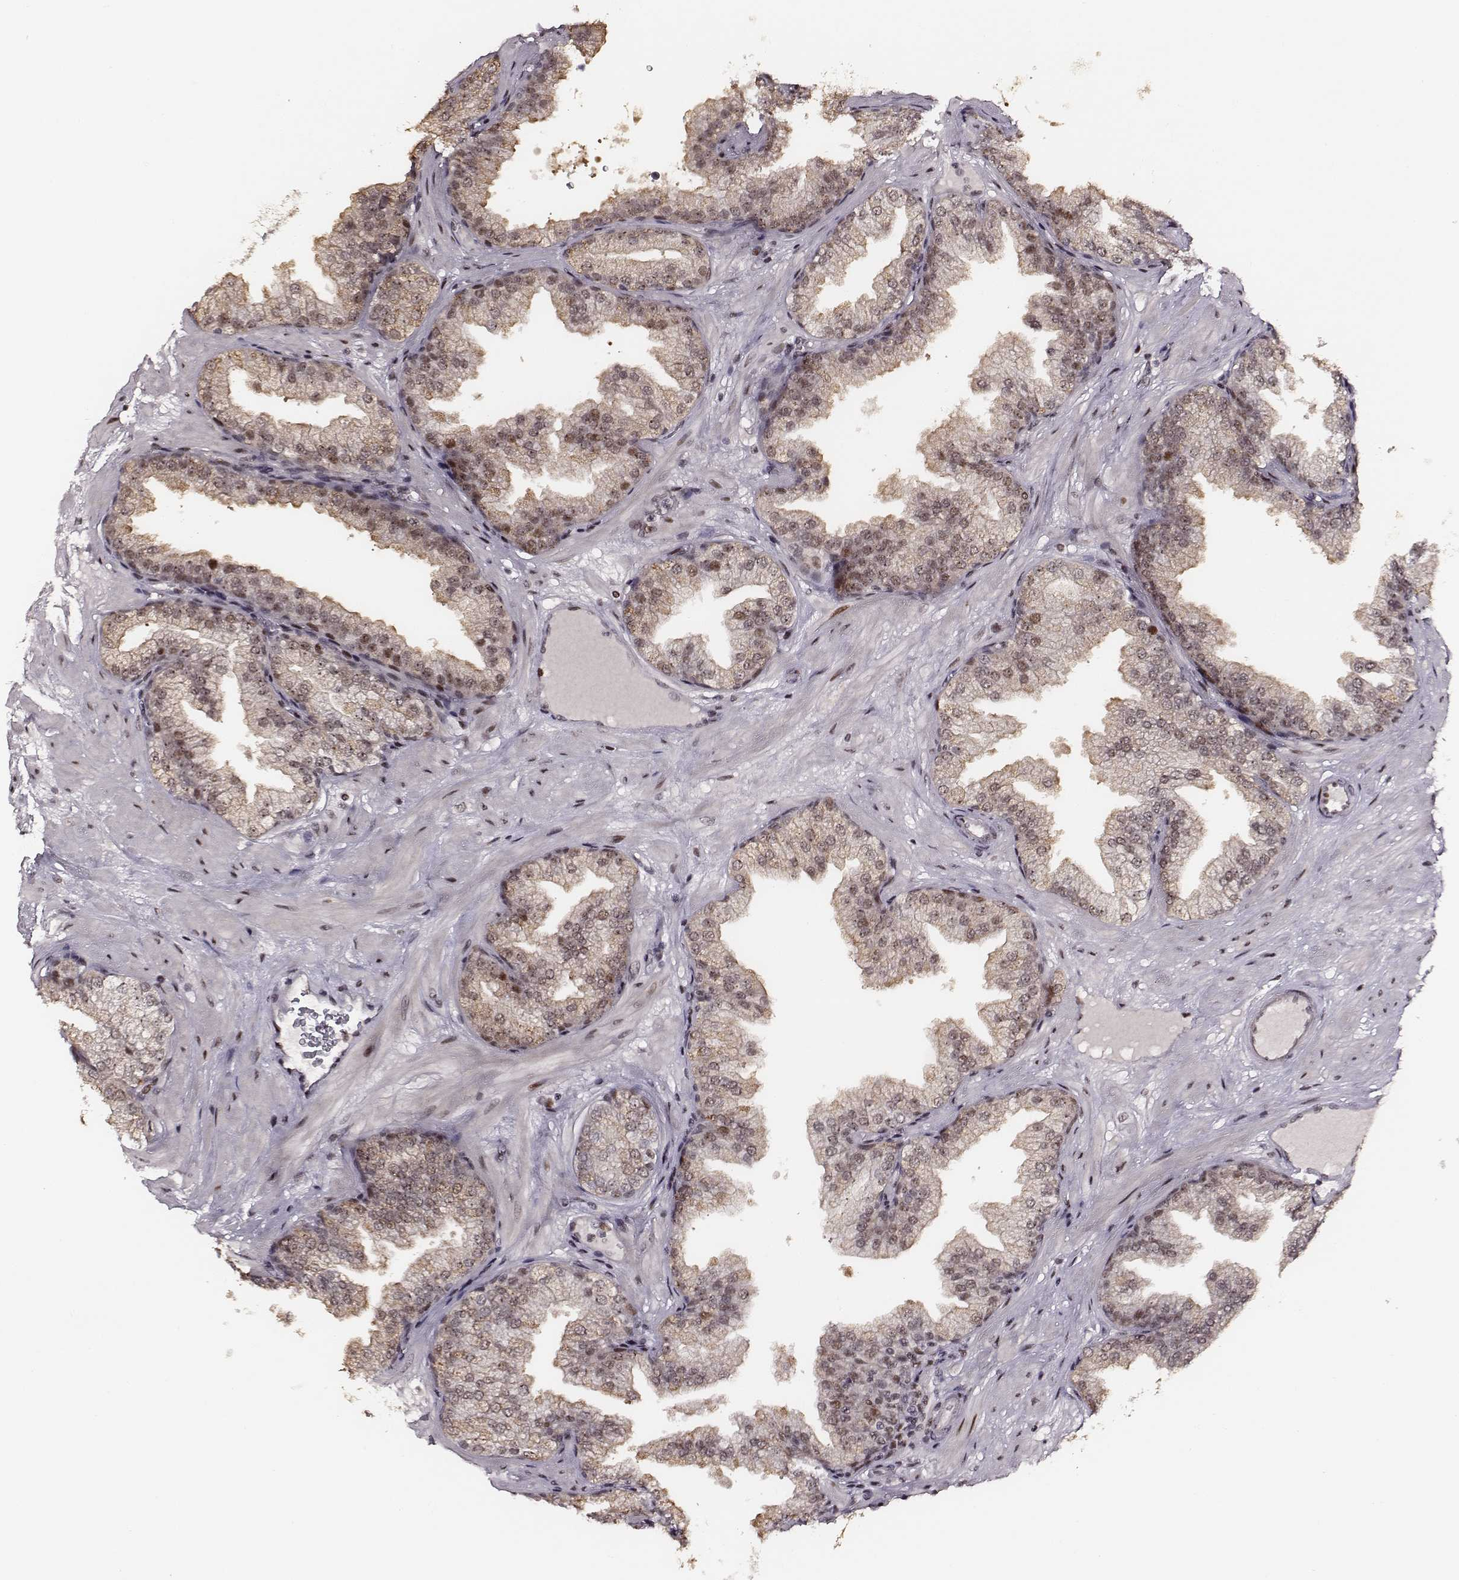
{"staining": {"intensity": "moderate", "quantity": ">75%", "location": "nuclear"}, "tissue": "prostate", "cell_type": "Glandular cells", "image_type": "normal", "snomed": [{"axis": "morphology", "description": "Normal tissue, NOS"}, {"axis": "topography", "description": "Prostate"}], "caption": "Immunohistochemistry (DAB) staining of benign prostate exhibits moderate nuclear protein staining in approximately >75% of glandular cells.", "gene": "PPARA", "patient": {"sex": "male", "age": 37}}